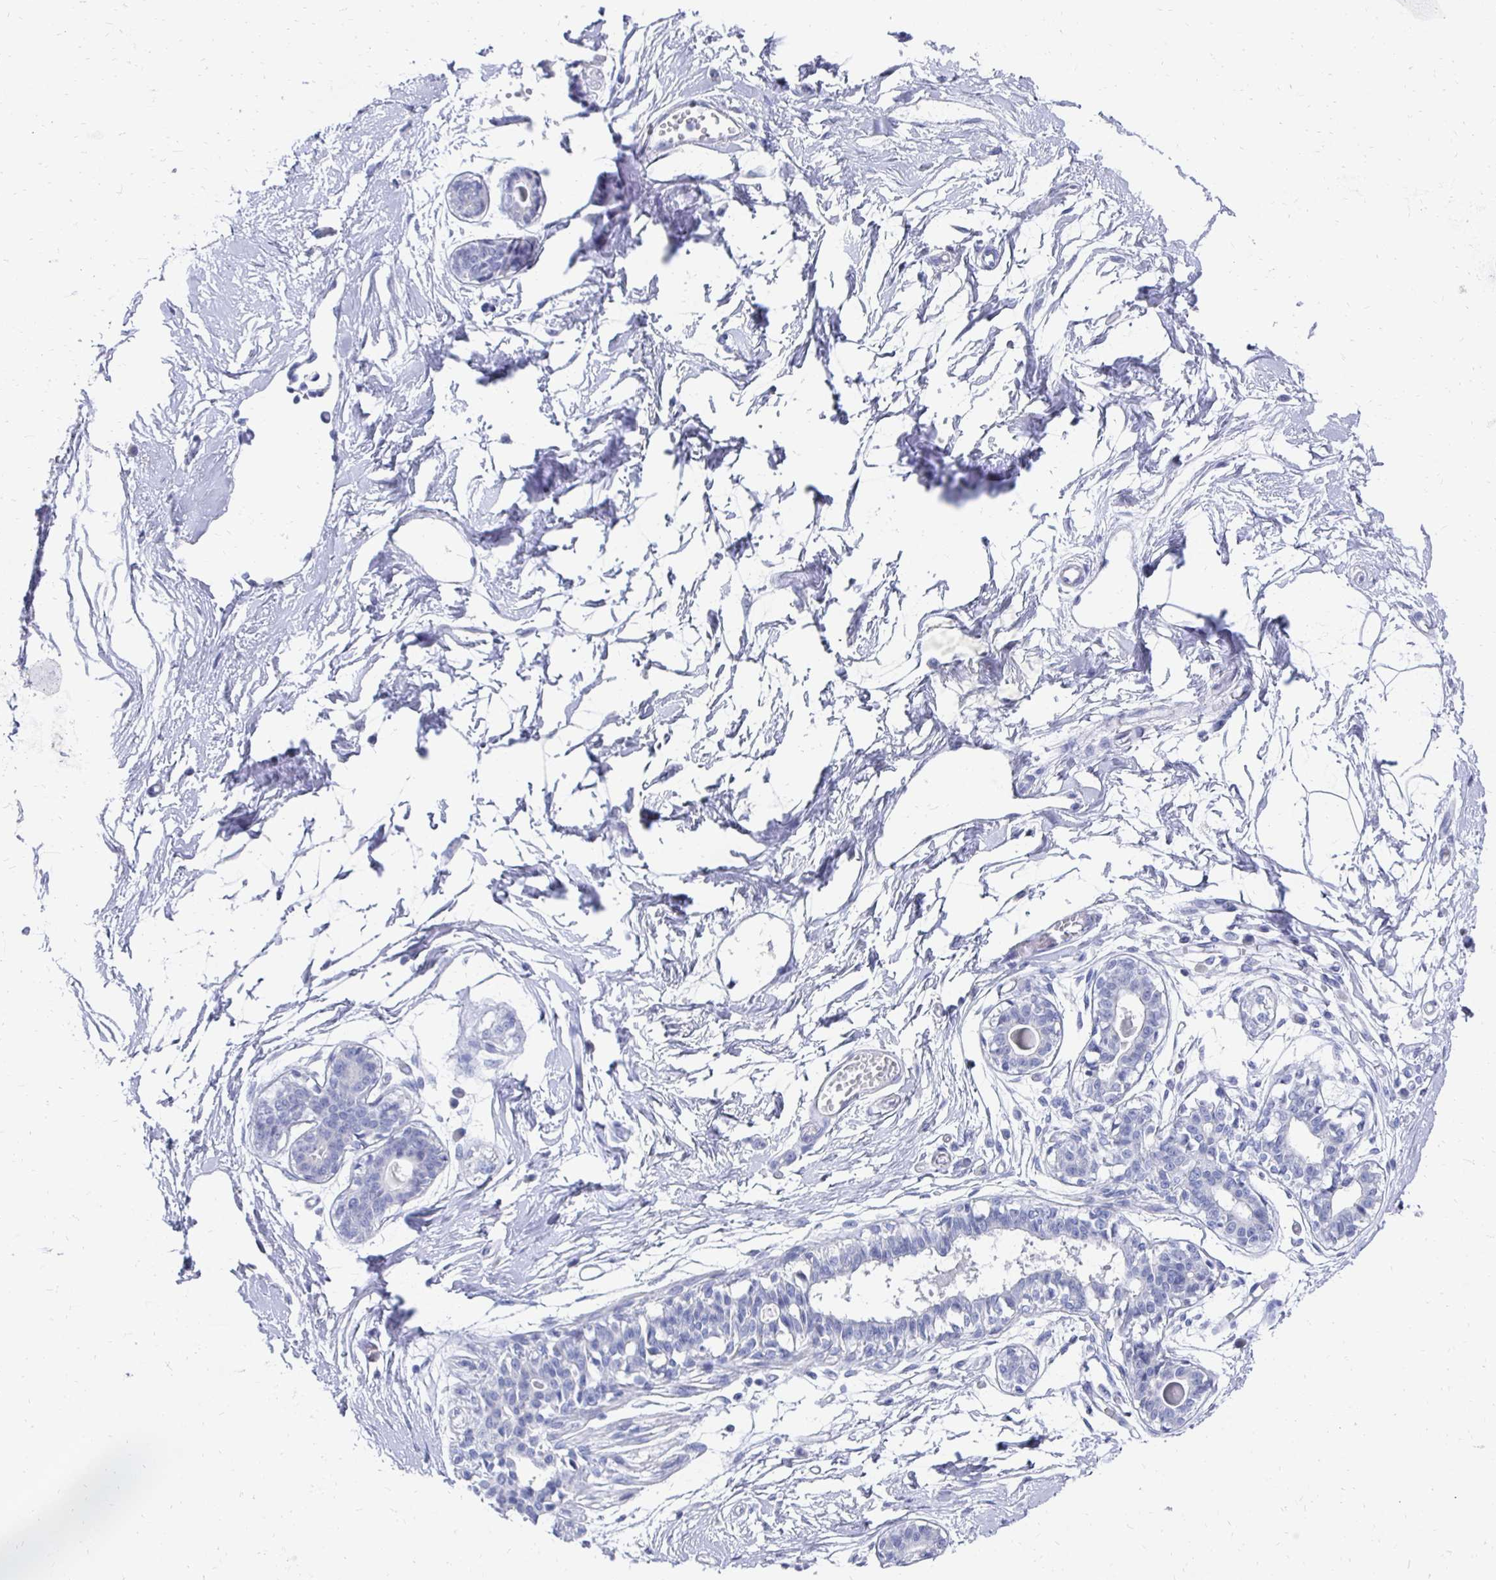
{"staining": {"intensity": "negative", "quantity": "none", "location": "none"}, "tissue": "breast", "cell_type": "Adipocytes", "image_type": "normal", "snomed": [{"axis": "morphology", "description": "Normal tissue, NOS"}, {"axis": "topography", "description": "Breast"}], "caption": "The micrograph displays no staining of adipocytes in benign breast. The staining was performed using DAB (3,3'-diaminobenzidine) to visualize the protein expression in brown, while the nuclei were stained in blue with hematoxylin (Magnification: 20x).", "gene": "SYCP3", "patient": {"sex": "female", "age": 45}}